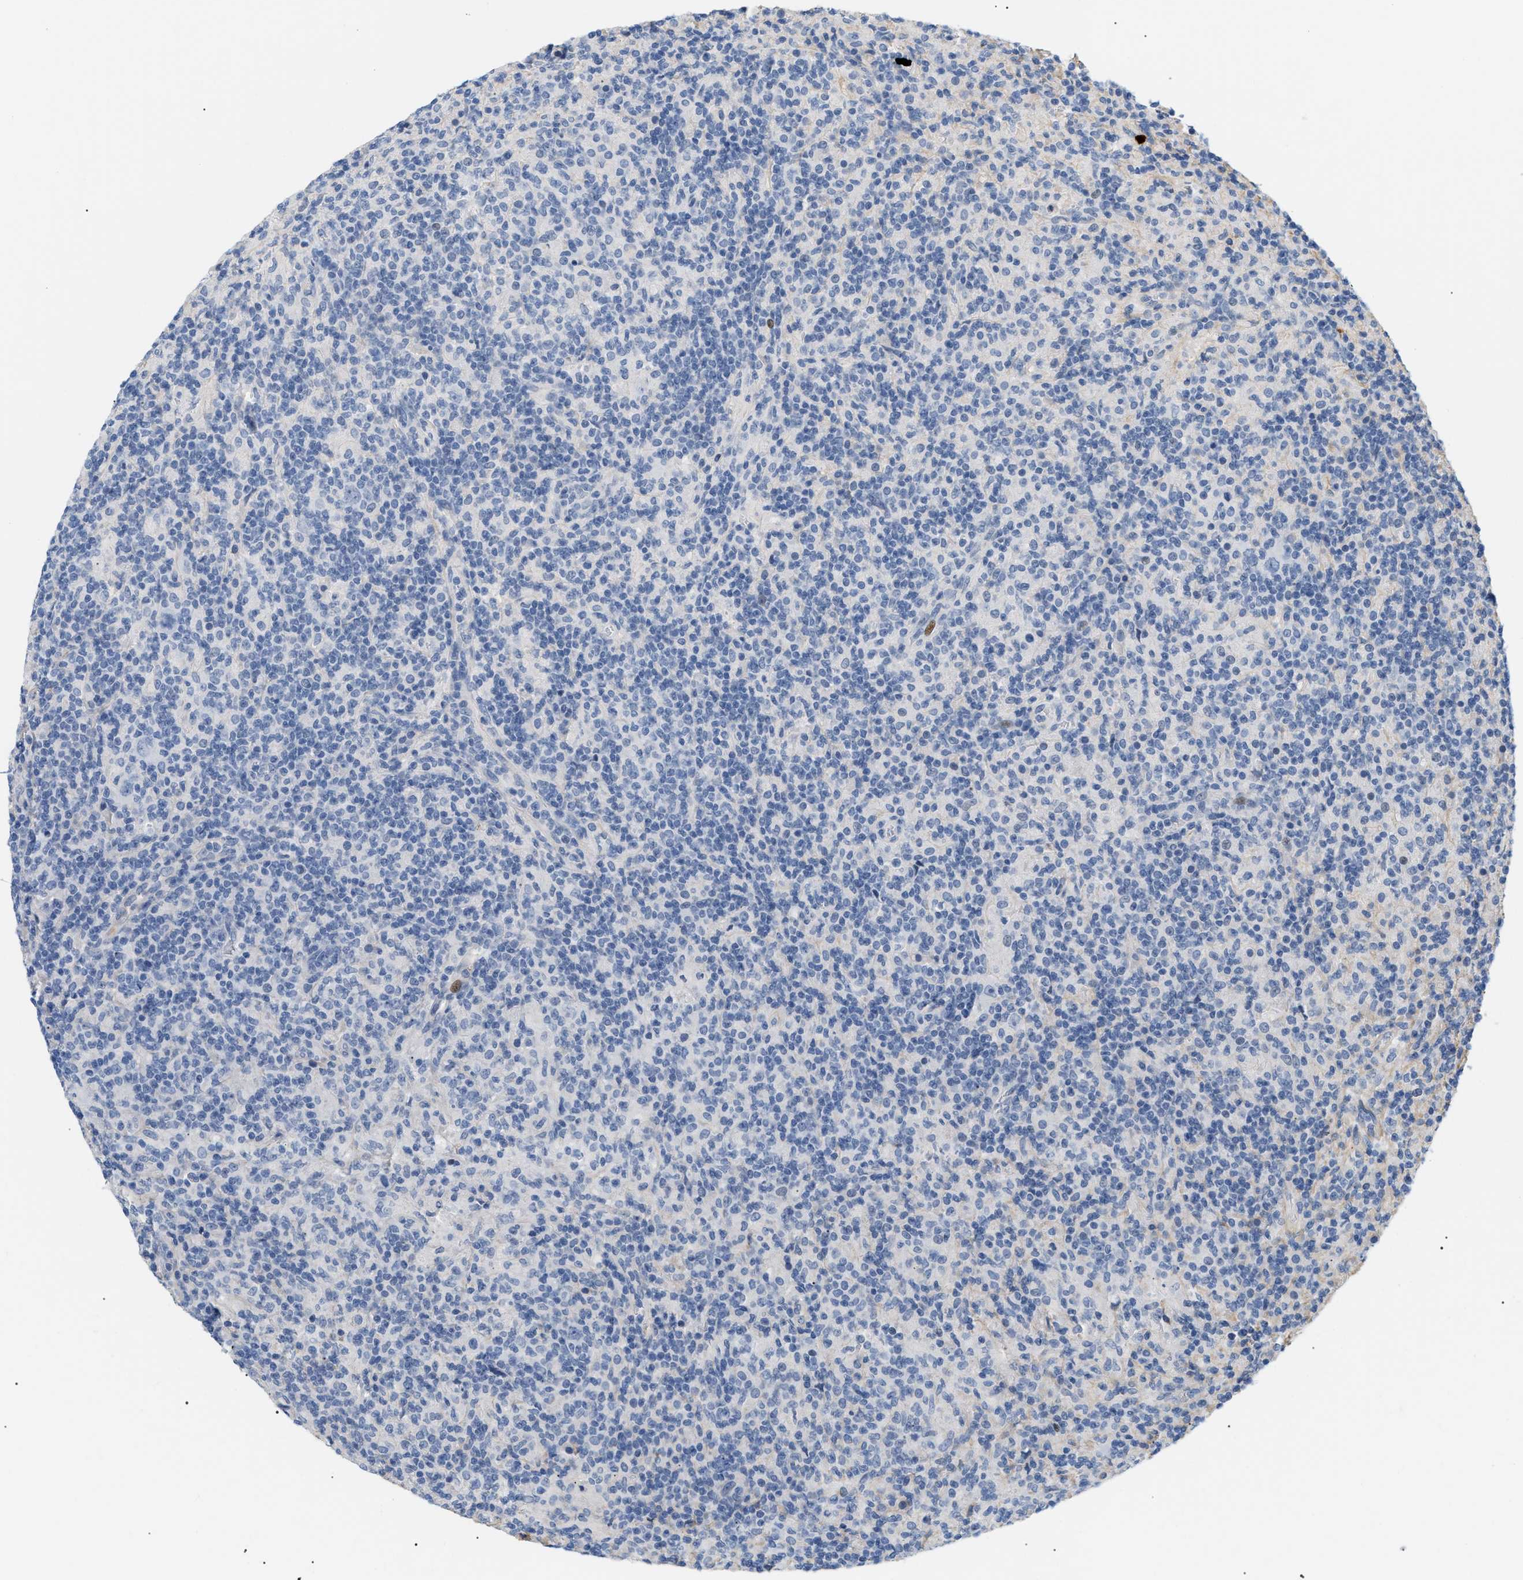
{"staining": {"intensity": "negative", "quantity": "none", "location": "none"}, "tissue": "lymphoma", "cell_type": "Tumor cells", "image_type": "cancer", "snomed": [{"axis": "morphology", "description": "Hodgkin's disease, NOS"}, {"axis": "topography", "description": "Lymph node"}], "caption": "Human lymphoma stained for a protein using immunohistochemistry exhibits no expression in tumor cells.", "gene": "CFH", "patient": {"sex": "male", "age": 70}}